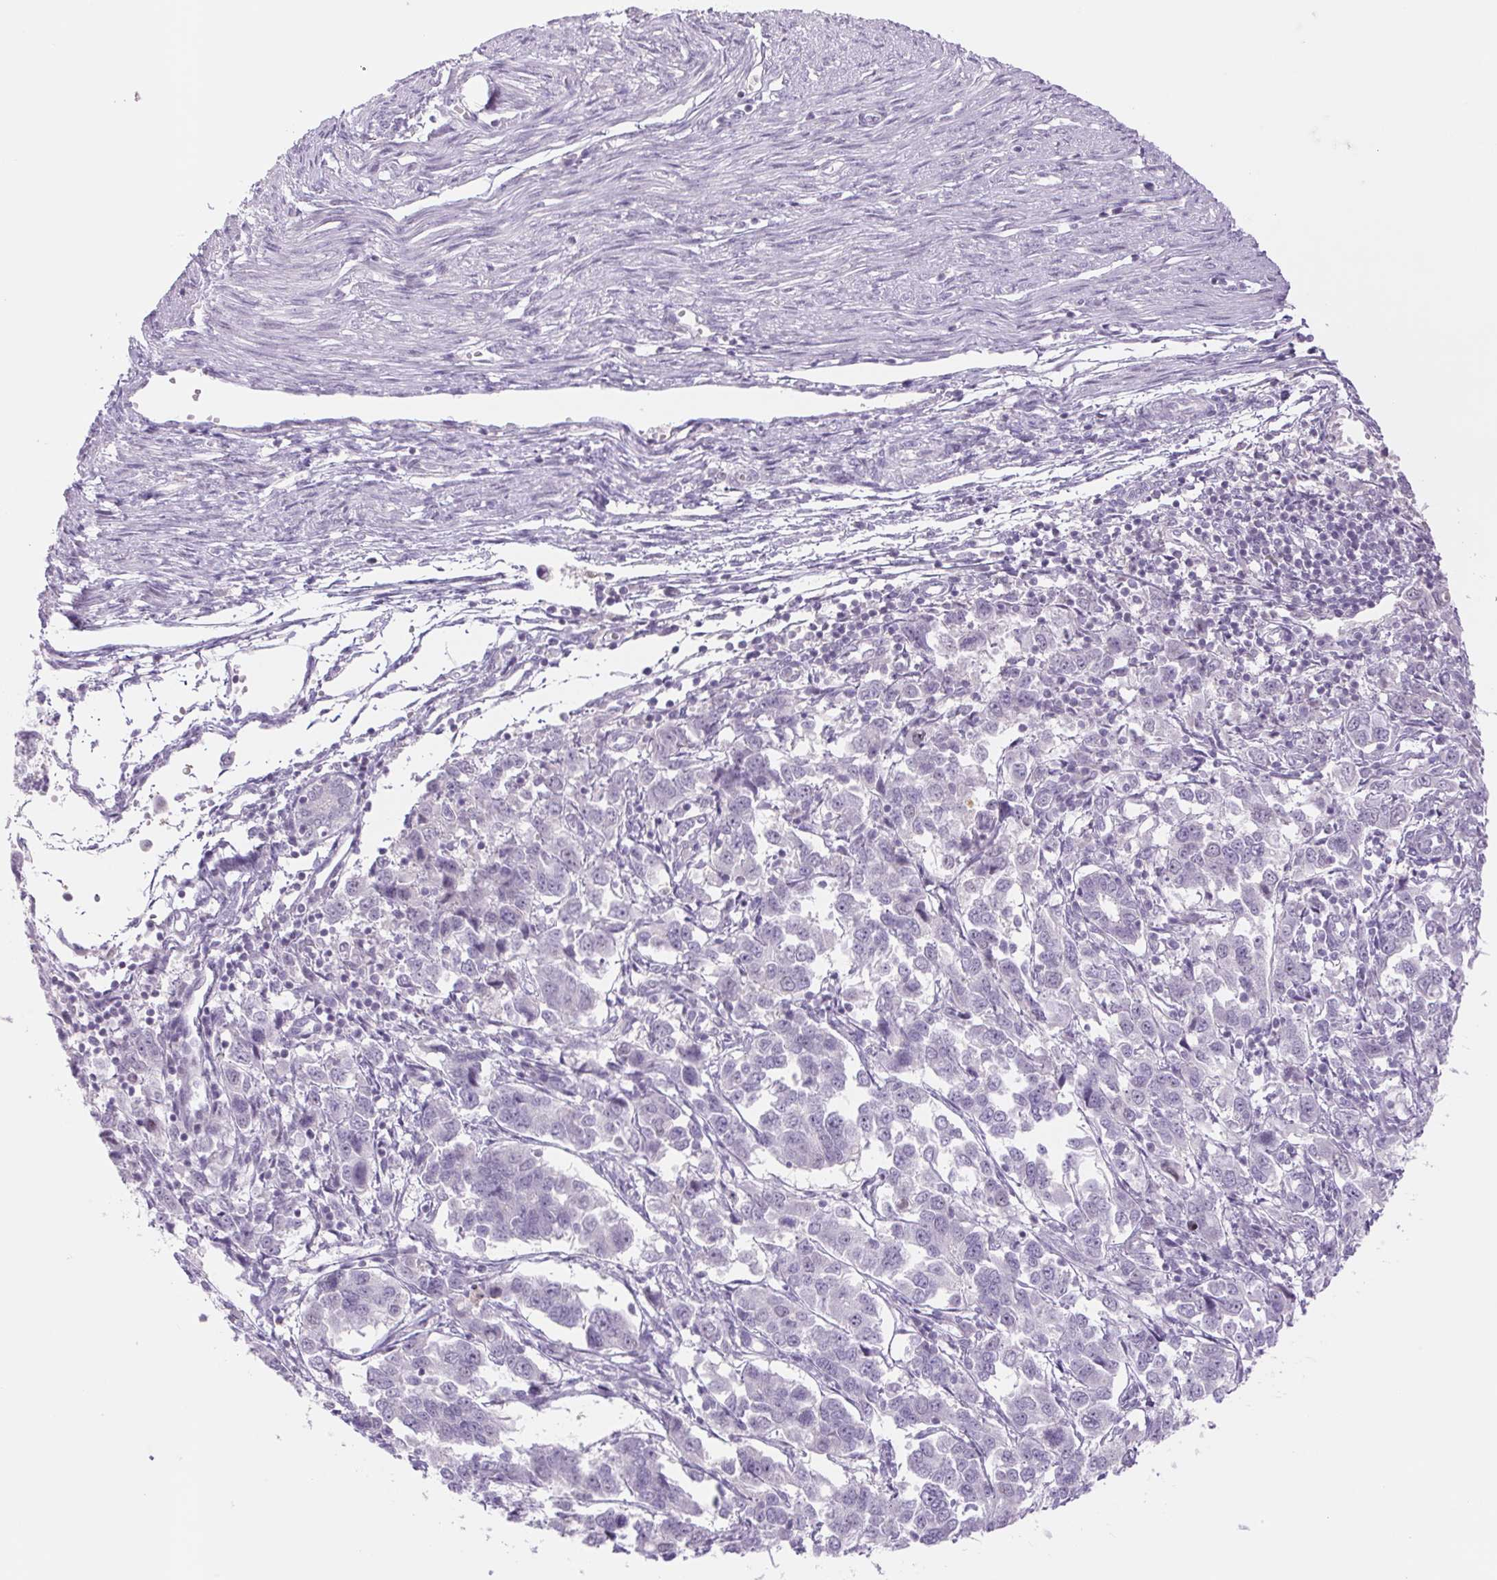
{"staining": {"intensity": "negative", "quantity": "none", "location": "none"}, "tissue": "endometrial cancer", "cell_type": "Tumor cells", "image_type": "cancer", "snomed": [{"axis": "morphology", "description": "Adenocarcinoma, NOS"}, {"axis": "topography", "description": "Endometrium"}], "caption": "An image of human endometrial adenocarcinoma is negative for staining in tumor cells. (Brightfield microscopy of DAB (3,3'-diaminobenzidine) IHC at high magnification).", "gene": "KRT1", "patient": {"sex": "female", "age": 43}}